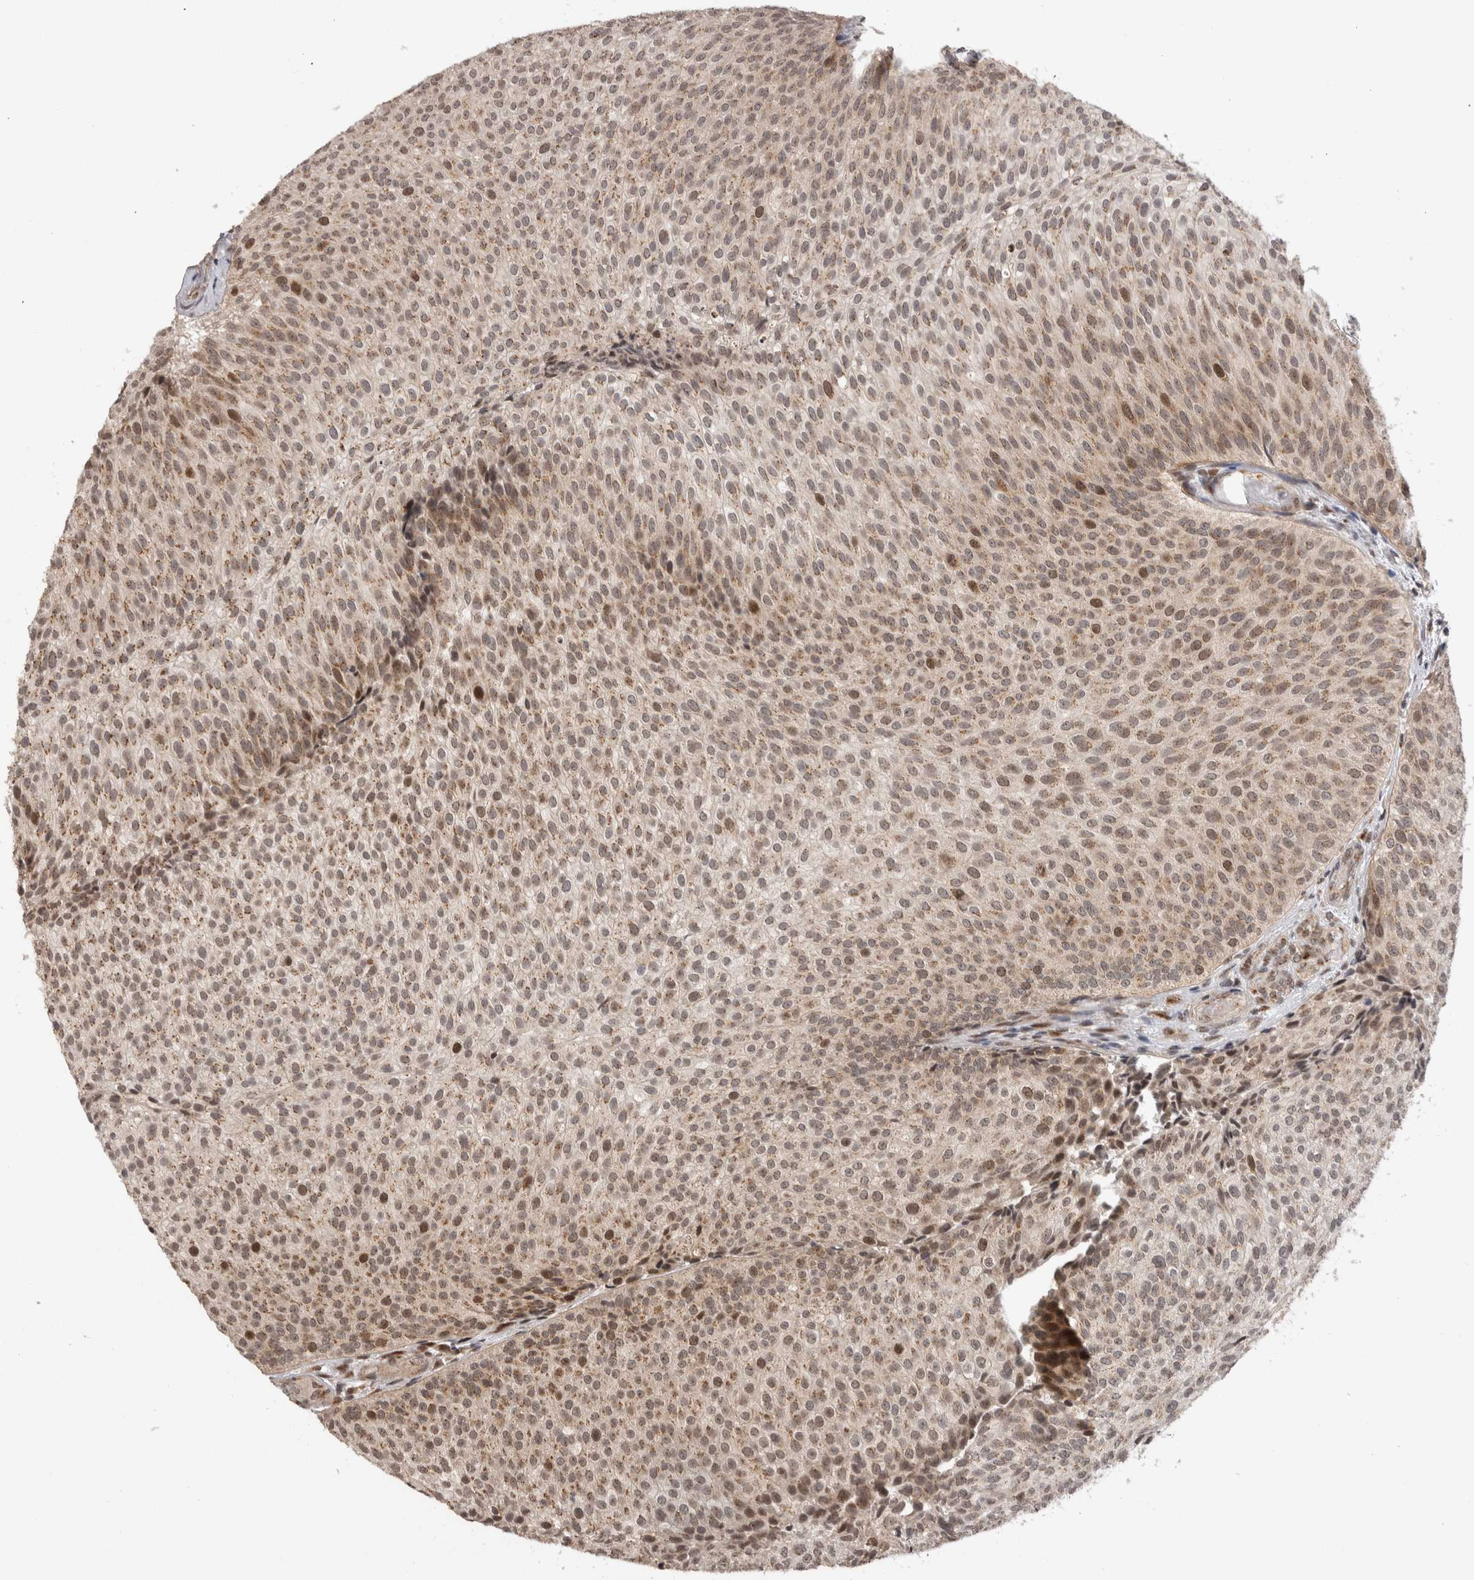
{"staining": {"intensity": "strong", "quantity": "<25%", "location": "nuclear"}, "tissue": "urothelial cancer", "cell_type": "Tumor cells", "image_type": "cancer", "snomed": [{"axis": "morphology", "description": "Urothelial carcinoma, Low grade"}, {"axis": "topography", "description": "Urinary bladder"}], "caption": "The image shows a brown stain indicating the presence of a protein in the nuclear of tumor cells in urothelial cancer.", "gene": "TMEM65", "patient": {"sex": "male", "age": 86}}